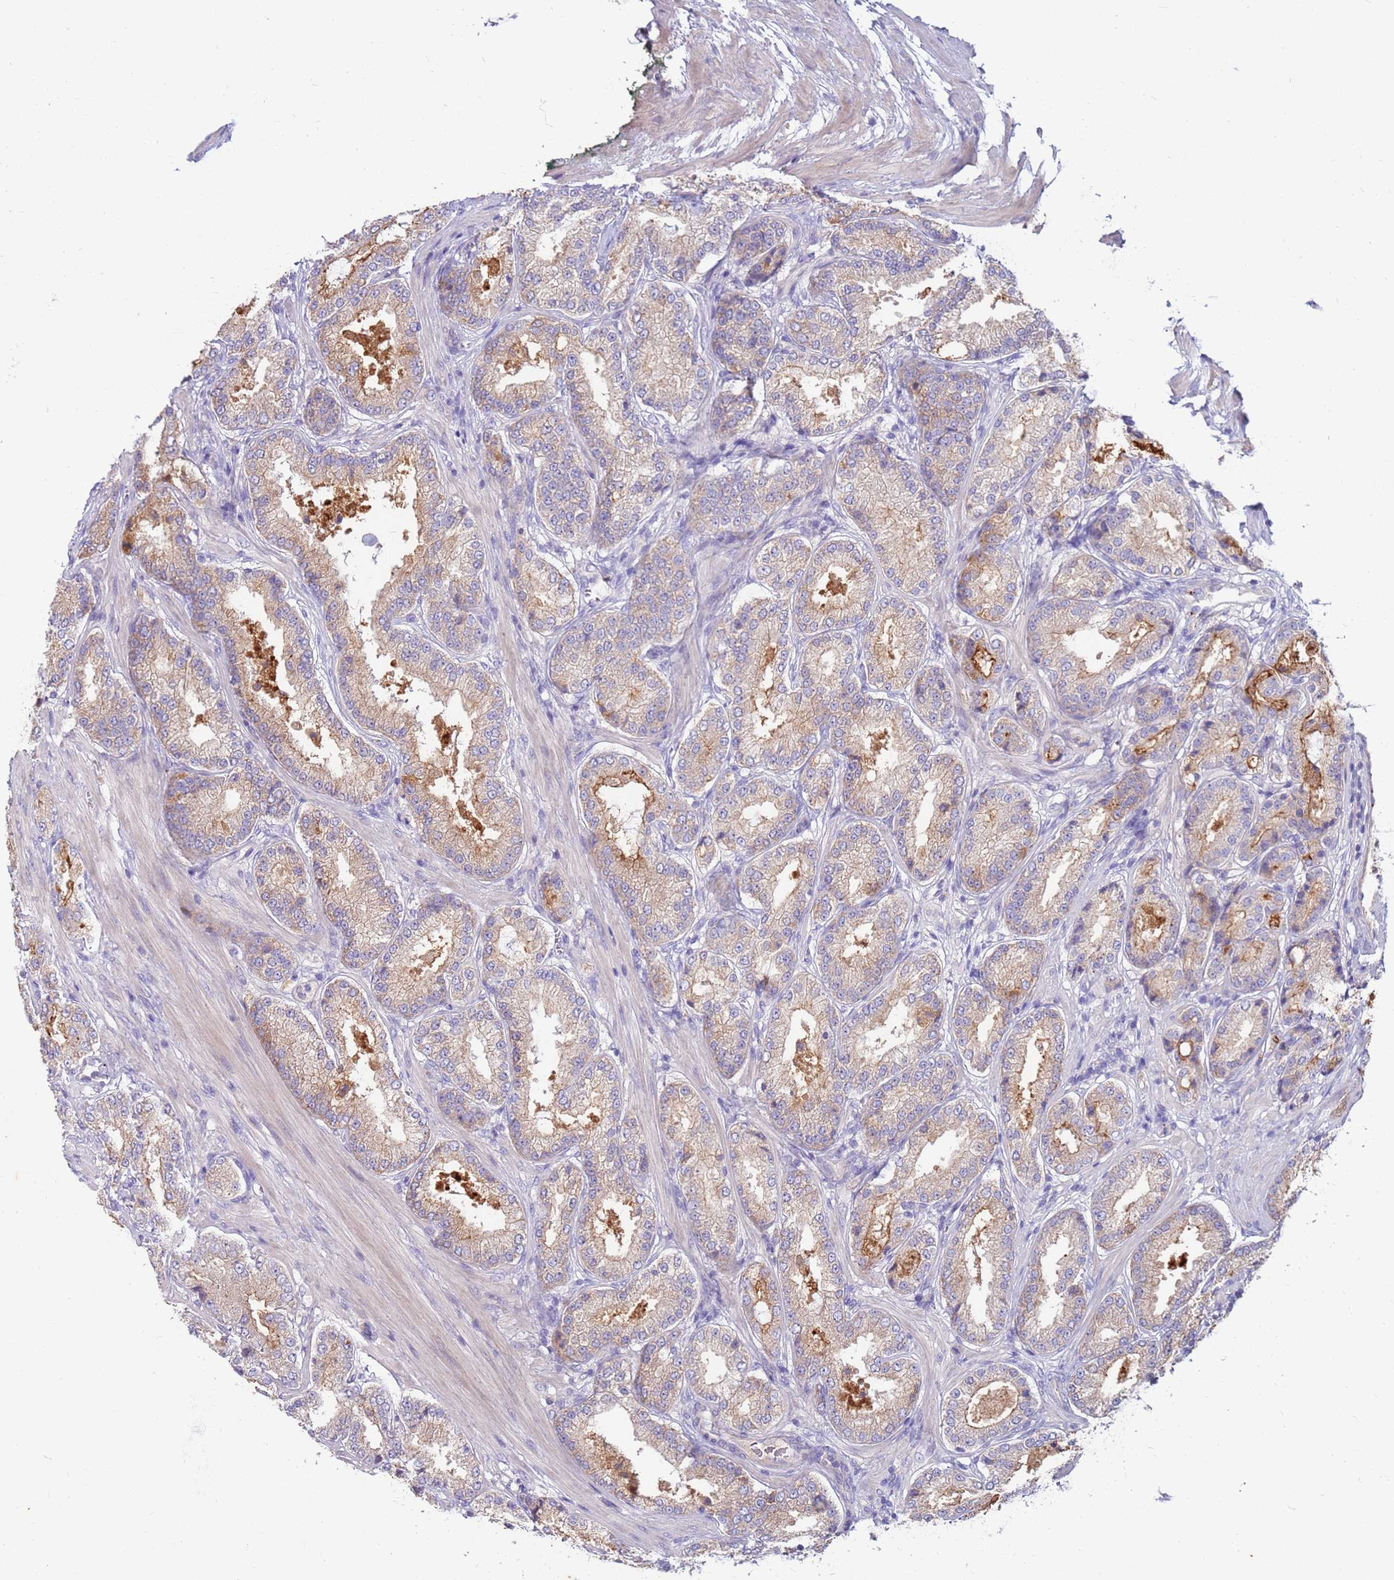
{"staining": {"intensity": "weak", "quantity": ">75%", "location": "cytoplasmic/membranous"}, "tissue": "prostate cancer", "cell_type": "Tumor cells", "image_type": "cancer", "snomed": [{"axis": "morphology", "description": "Adenocarcinoma, Low grade"}, {"axis": "topography", "description": "Prostate"}], "caption": "Immunohistochemical staining of human adenocarcinoma (low-grade) (prostate) demonstrates low levels of weak cytoplasmic/membranous protein staining in approximately >75% of tumor cells.", "gene": "SLC44A4", "patient": {"sex": "male", "age": 59}}